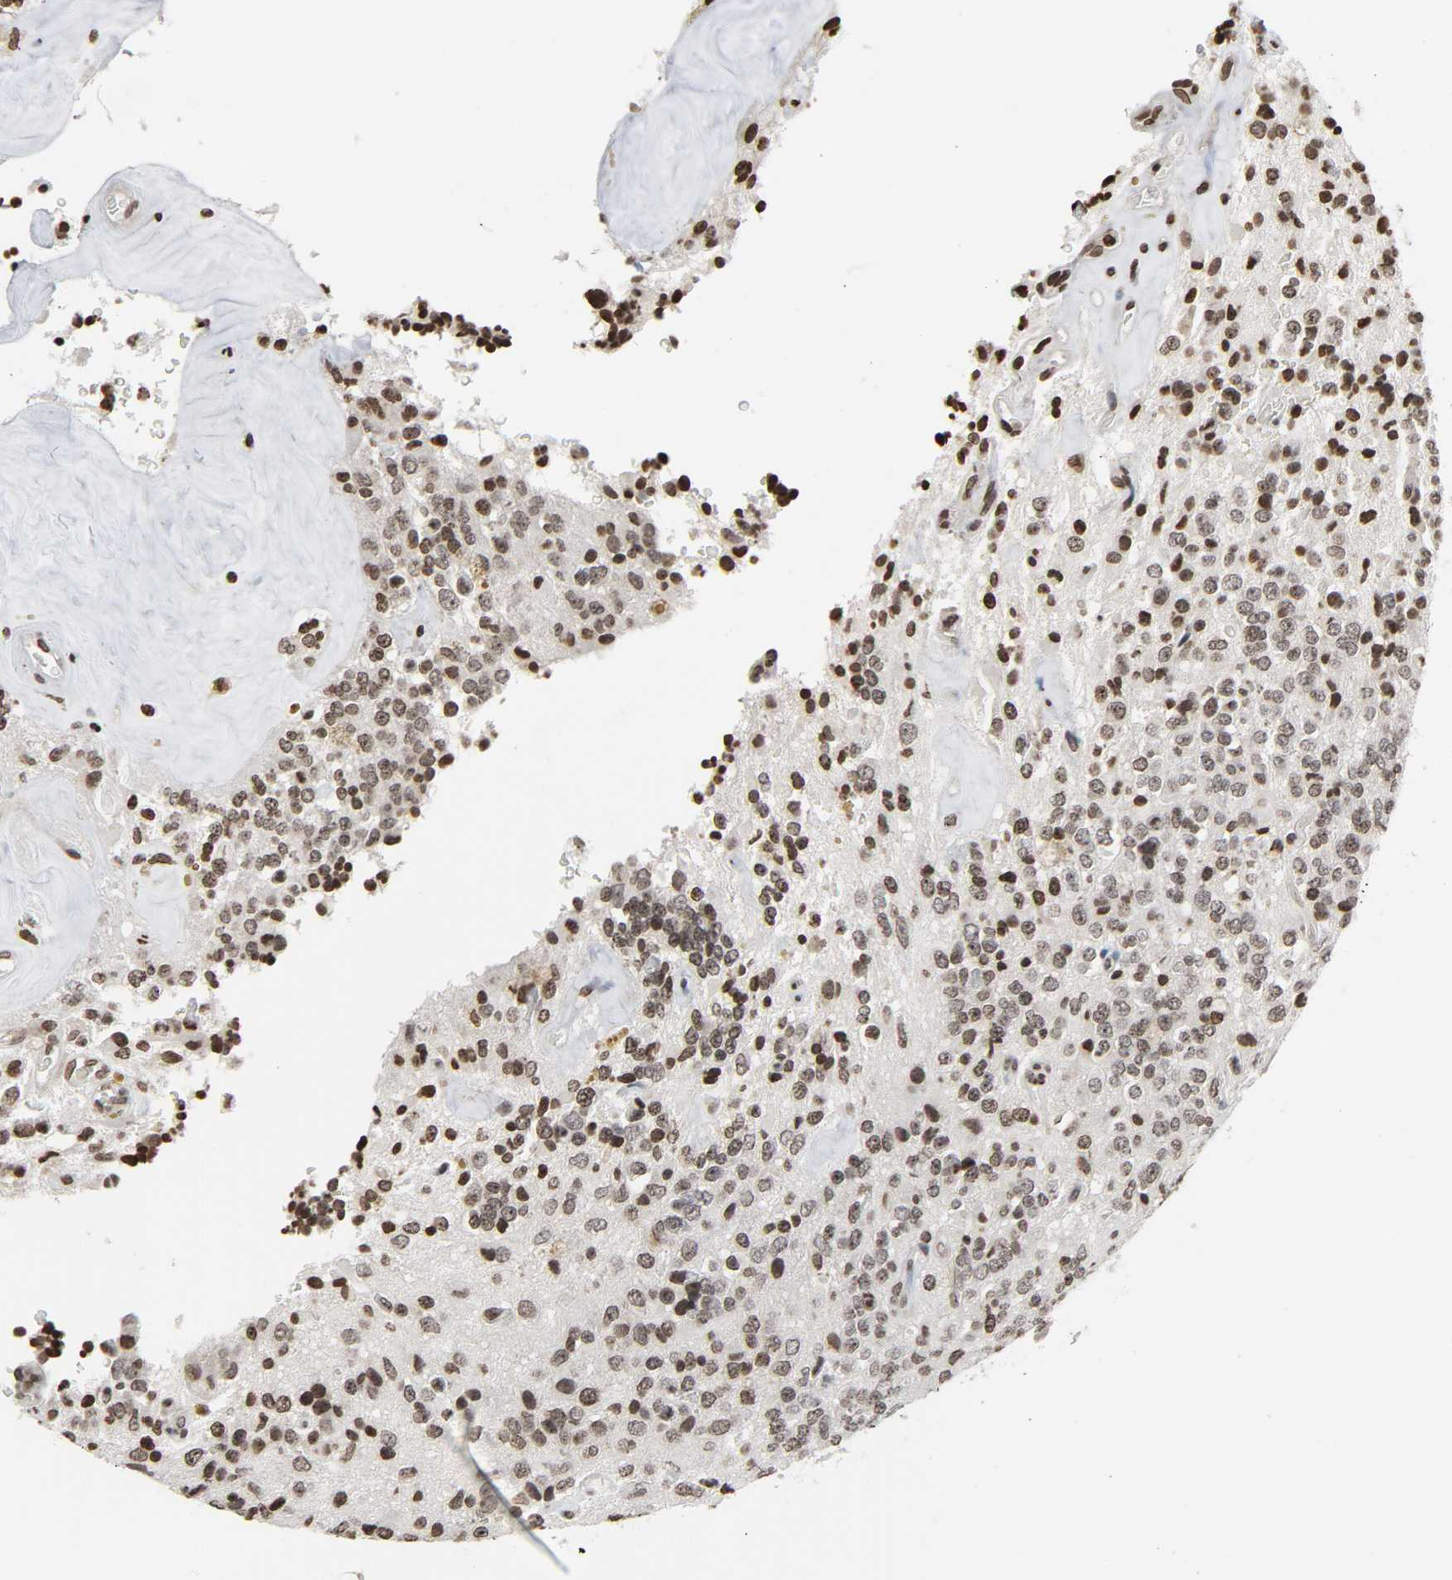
{"staining": {"intensity": "moderate", "quantity": ">75%", "location": "nuclear"}, "tissue": "glioma", "cell_type": "Tumor cells", "image_type": "cancer", "snomed": [{"axis": "morphology", "description": "Glioma, malignant, High grade"}, {"axis": "topography", "description": "pancreas cauda"}], "caption": "Tumor cells exhibit medium levels of moderate nuclear positivity in about >75% of cells in human malignant glioma (high-grade).", "gene": "ELAVL1", "patient": {"sex": "male", "age": 60}}